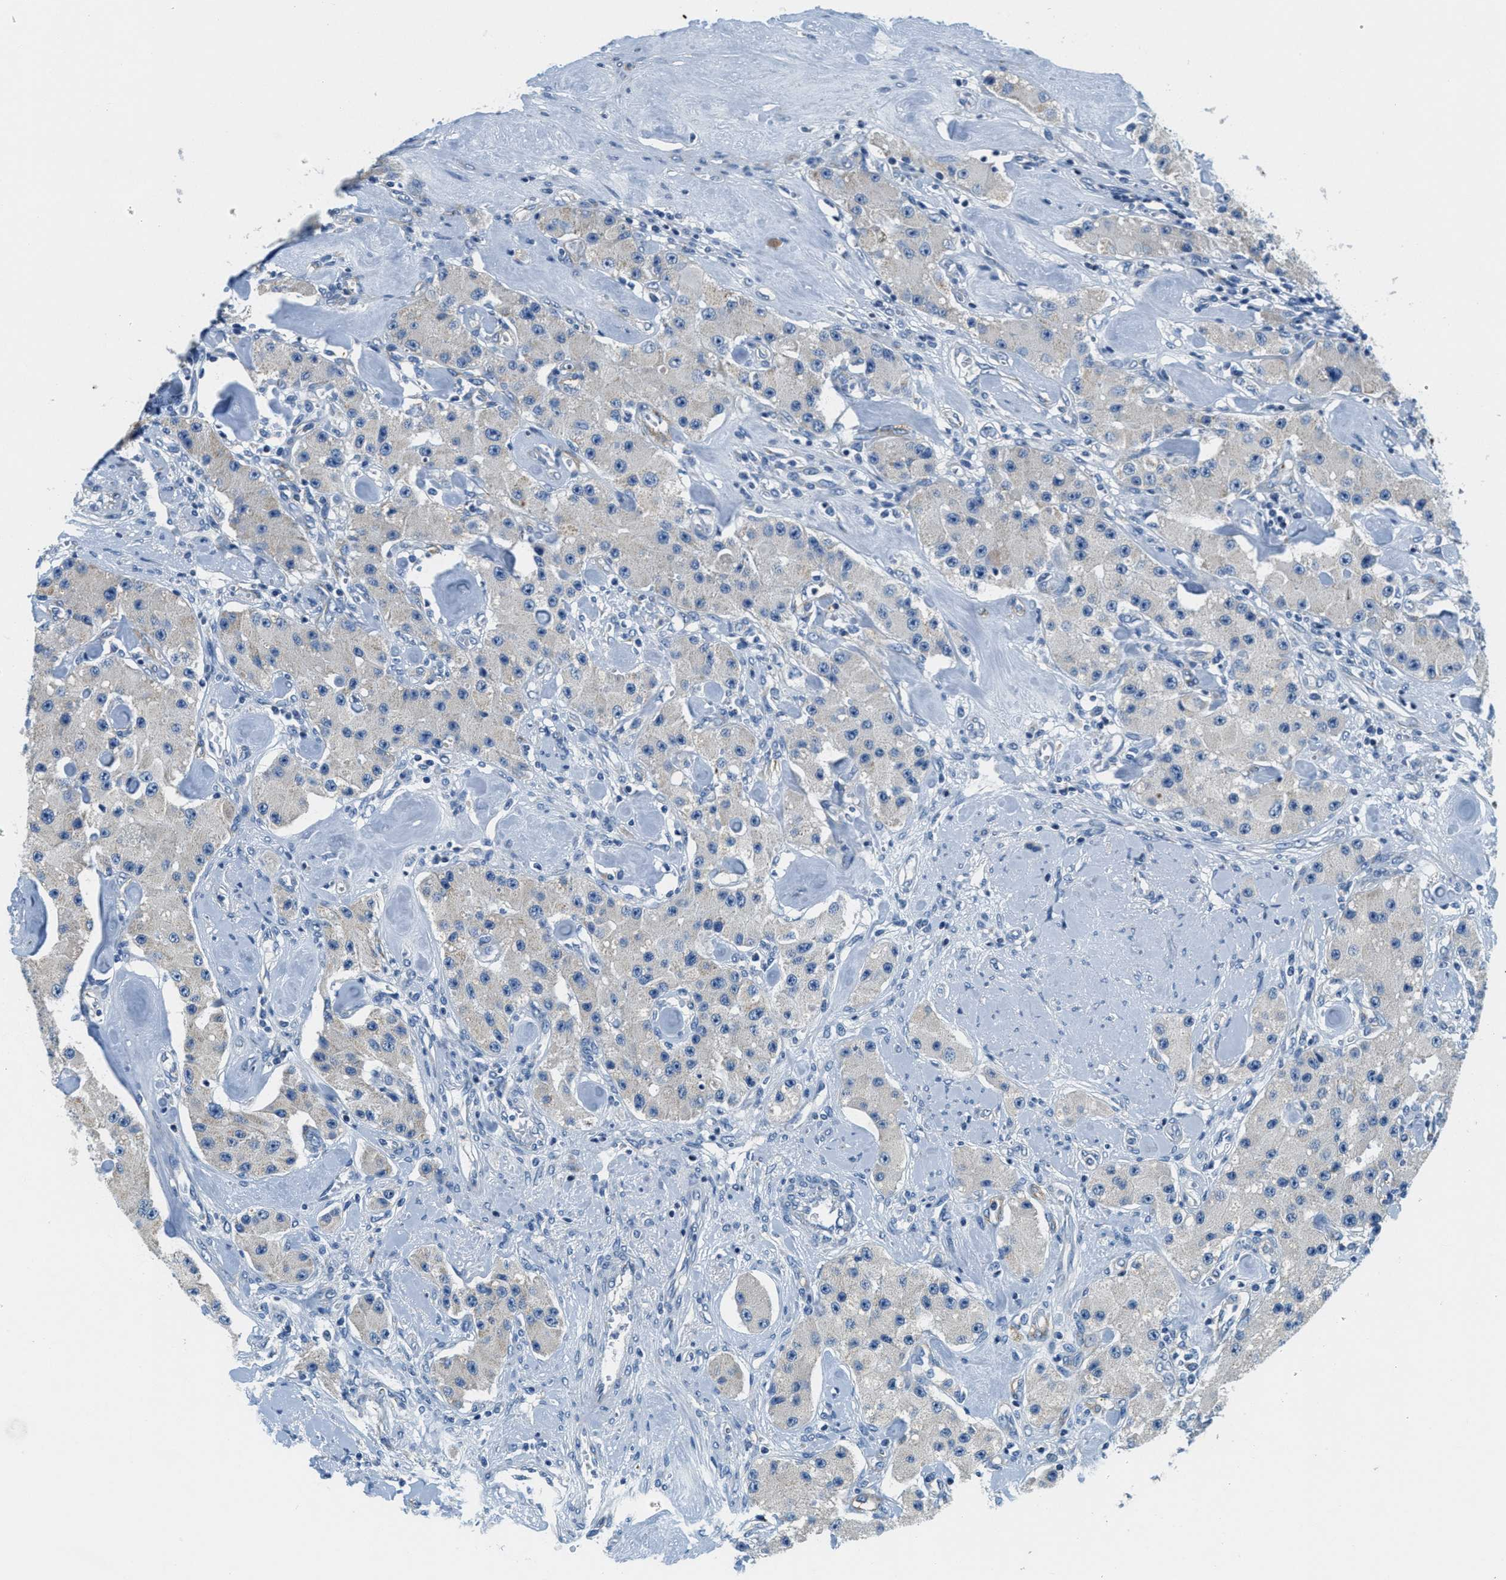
{"staining": {"intensity": "negative", "quantity": "none", "location": "none"}, "tissue": "carcinoid", "cell_type": "Tumor cells", "image_type": "cancer", "snomed": [{"axis": "morphology", "description": "Carcinoid, malignant, NOS"}, {"axis": "topography", "description": "Pancreas"}], "caption": "DAB immunohistochemical staining of carcinoid shows no significant positivity in tumor cells. The staining is performed using DAB brown chromogen with nuclei counter-stained in using hematoxylin.", "gene": "CA4", "patient": {"sex": "male", "age": 41}}